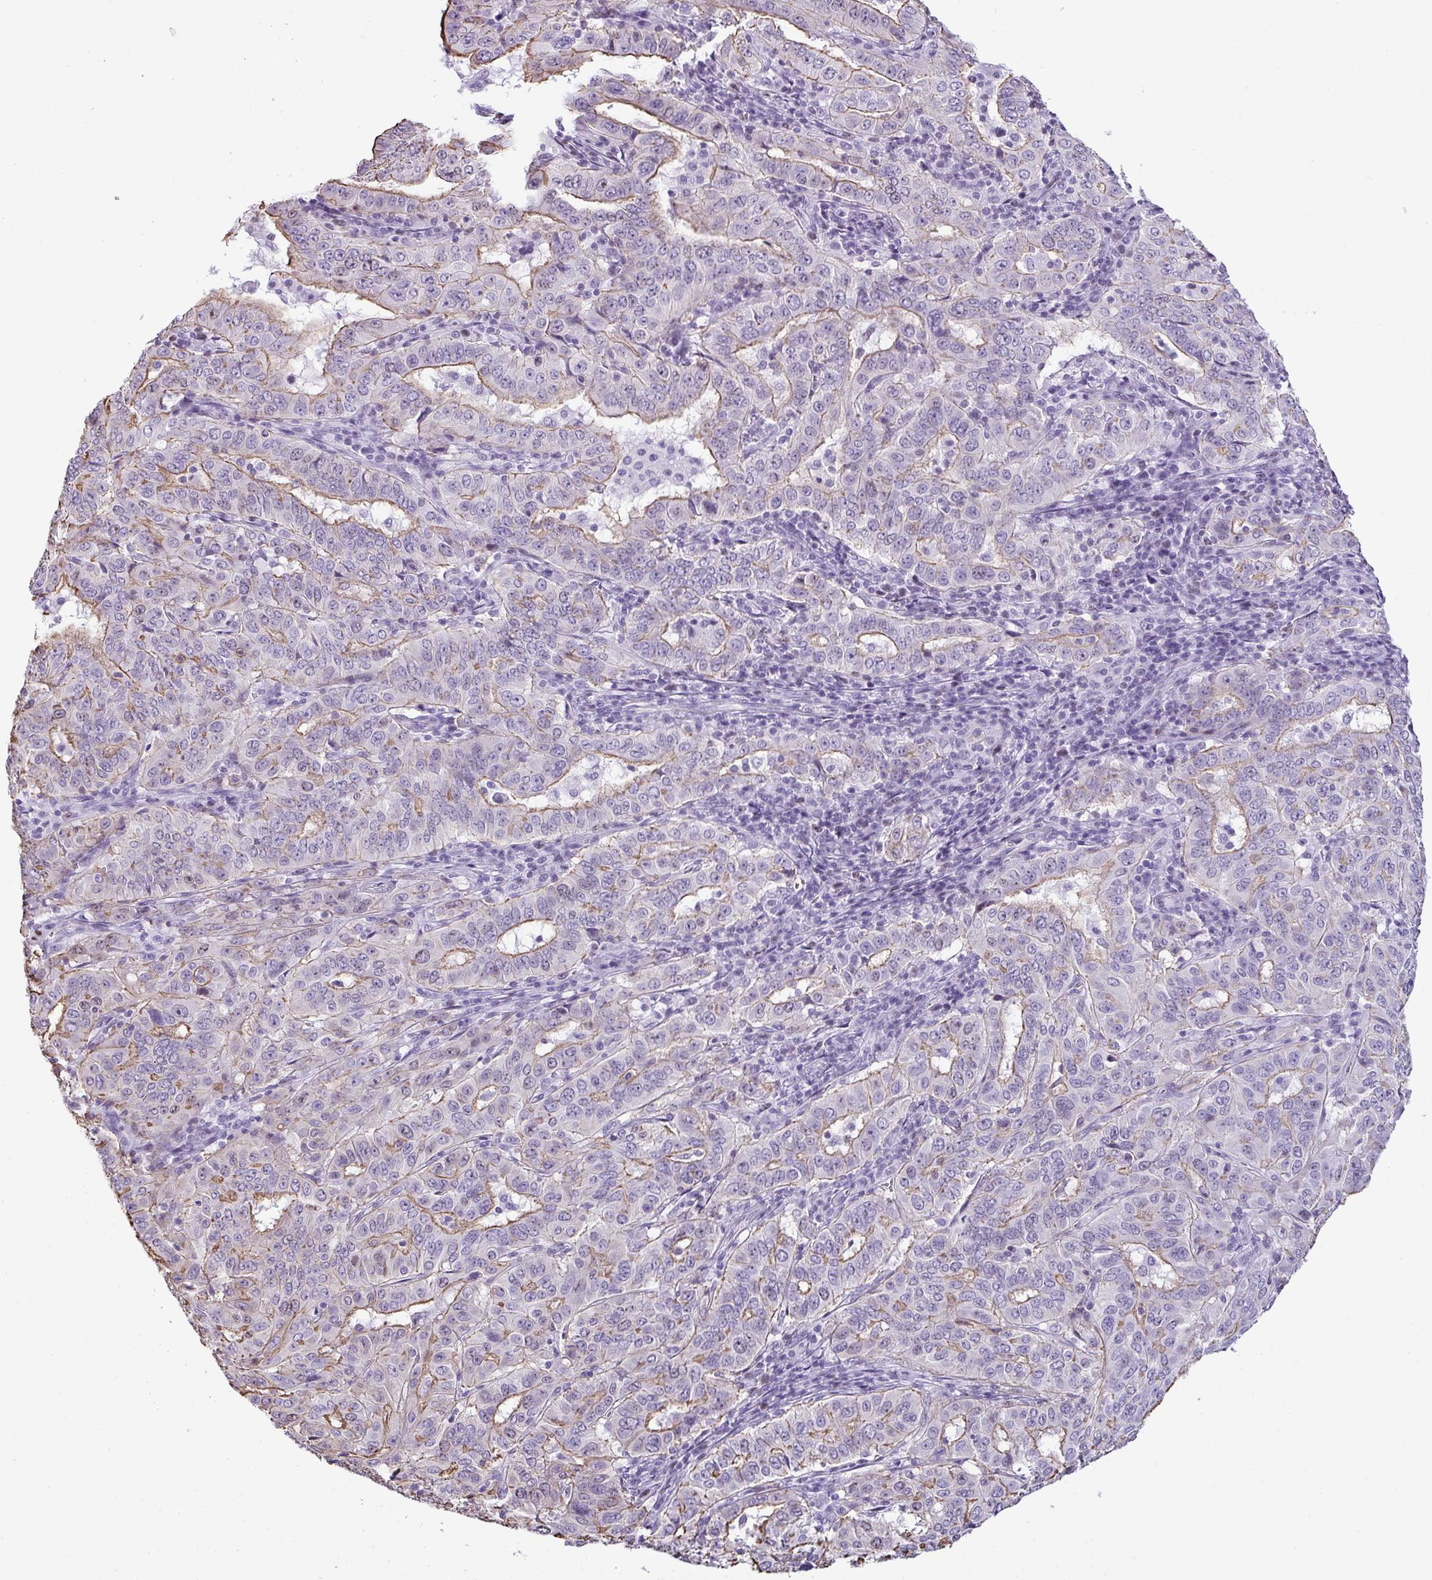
{"staining": {"intensity": "moderate", "quantity": "25%-75%", "location": "cytoplasmic/membranous"}, "tissue": "pancreatic cancer", "cell_type": "Tumor cells", "image_type": "cancer", "snomed": [{"axis": "morphology", "description": "Adenocarcinoma, NOS"}, {"axis": "topography", "description": "Pancreas"}], "caption": "Human adenocarcinoma (pancreatic) stained for a protein (brown) shows moderate cytoplasmic/membranous positive expression in approximately 25%-75% of tumor cells.", "gene": "SUZ12", "patient": {"sex": "male", "age": 63}}